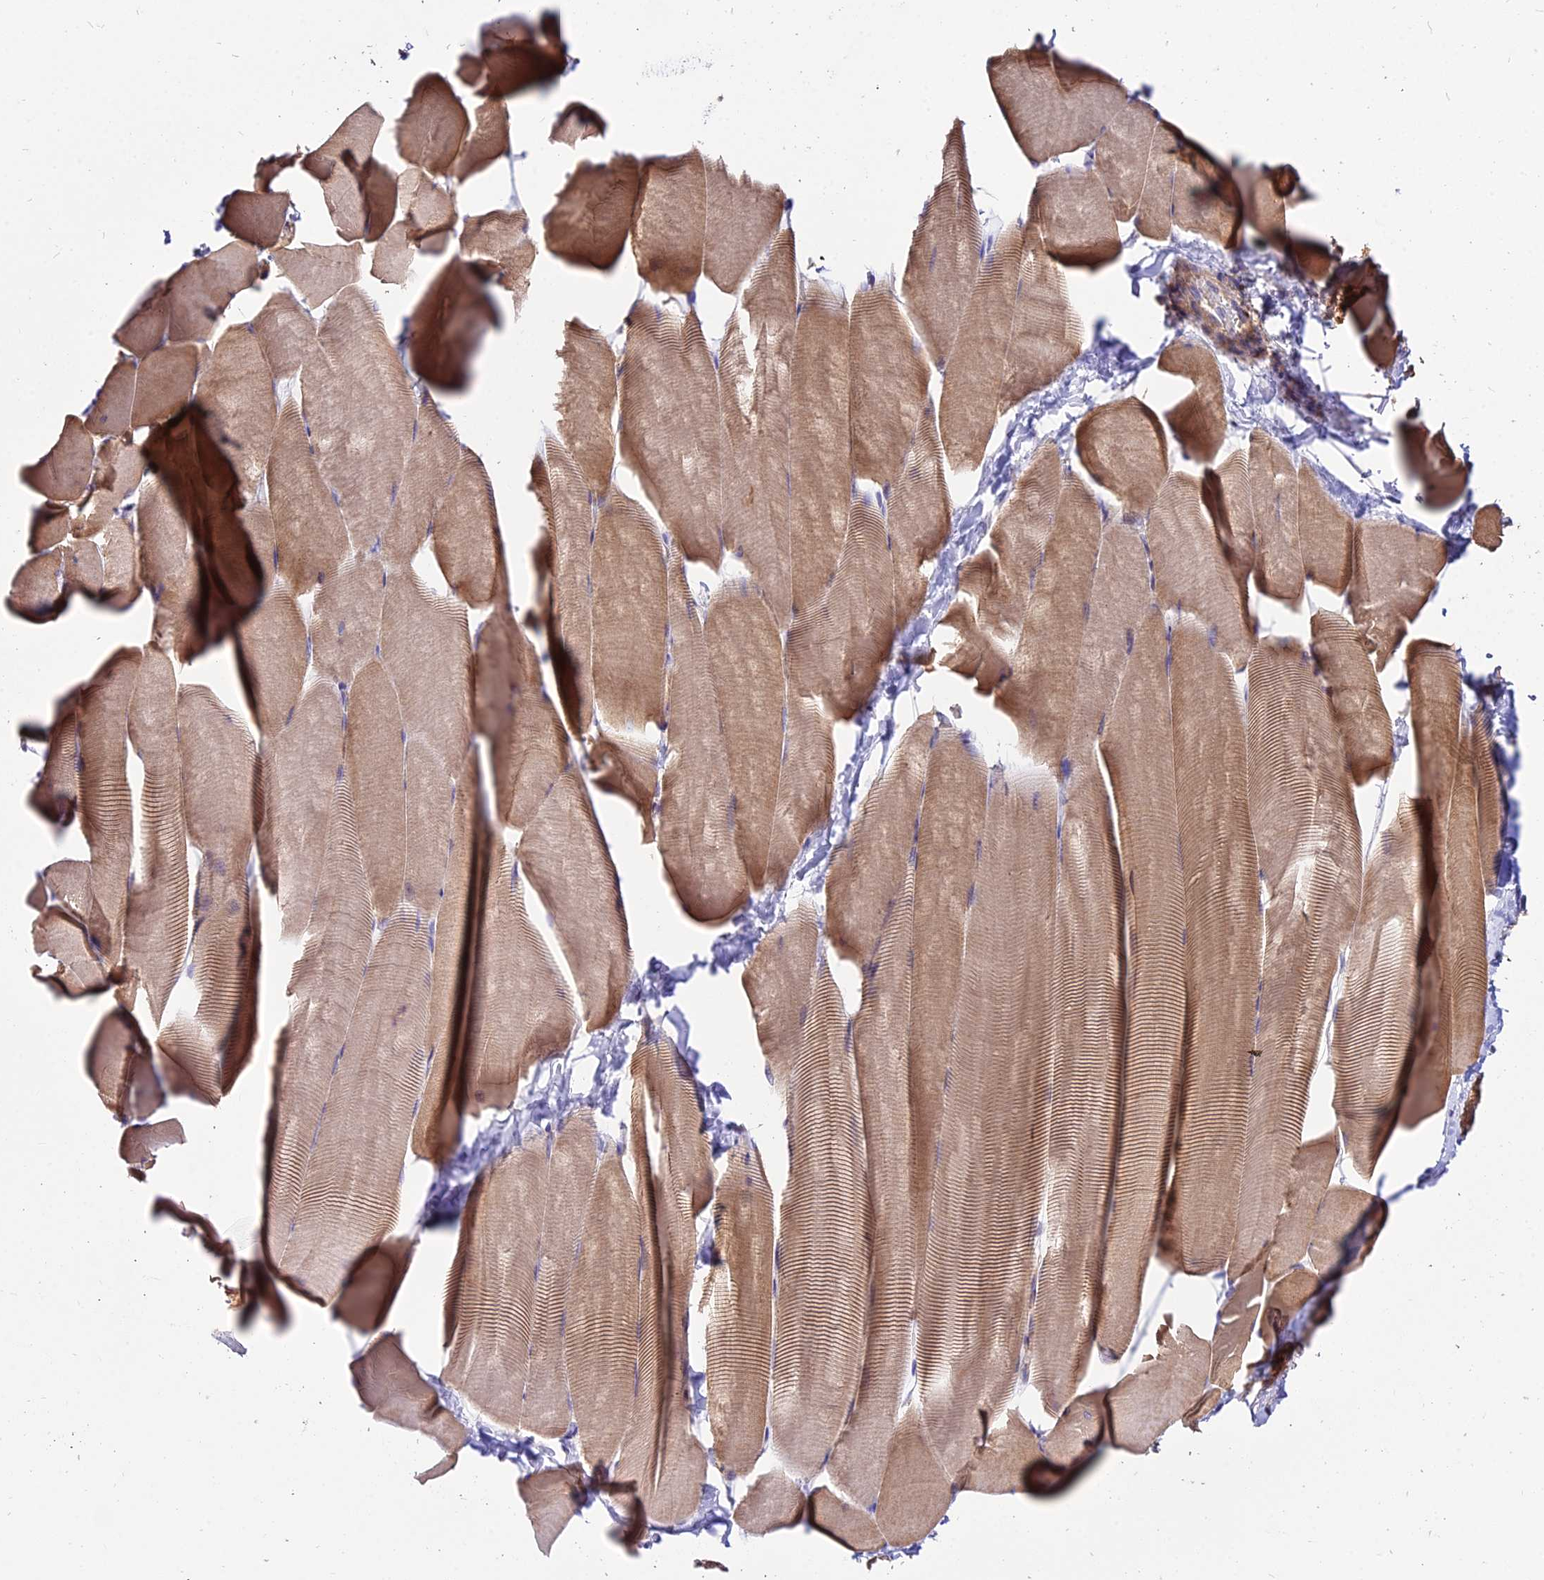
{"staining": {"intensity": "moderate", "quantity": "25%-75%", "location": "cytoplasmic/membranous"}, "tissue": "skeletal muscle", "cell_type": "Myocytes", "image_type": "normal", "snomed": [{"axis": "morphology", "description": "Normal tissue, NOS"}, {"axis": "topography", "description": "Skeletal muscle"}], "caption": "Immunohistochemical staining of normal human skeletal muscle demonstrates medium levels of moderate cytoplasmic/membranous positivity in about 25%-75% of myocytes.", "gene": "PYM1", "patient": {"sex": "male", "age": 25}}